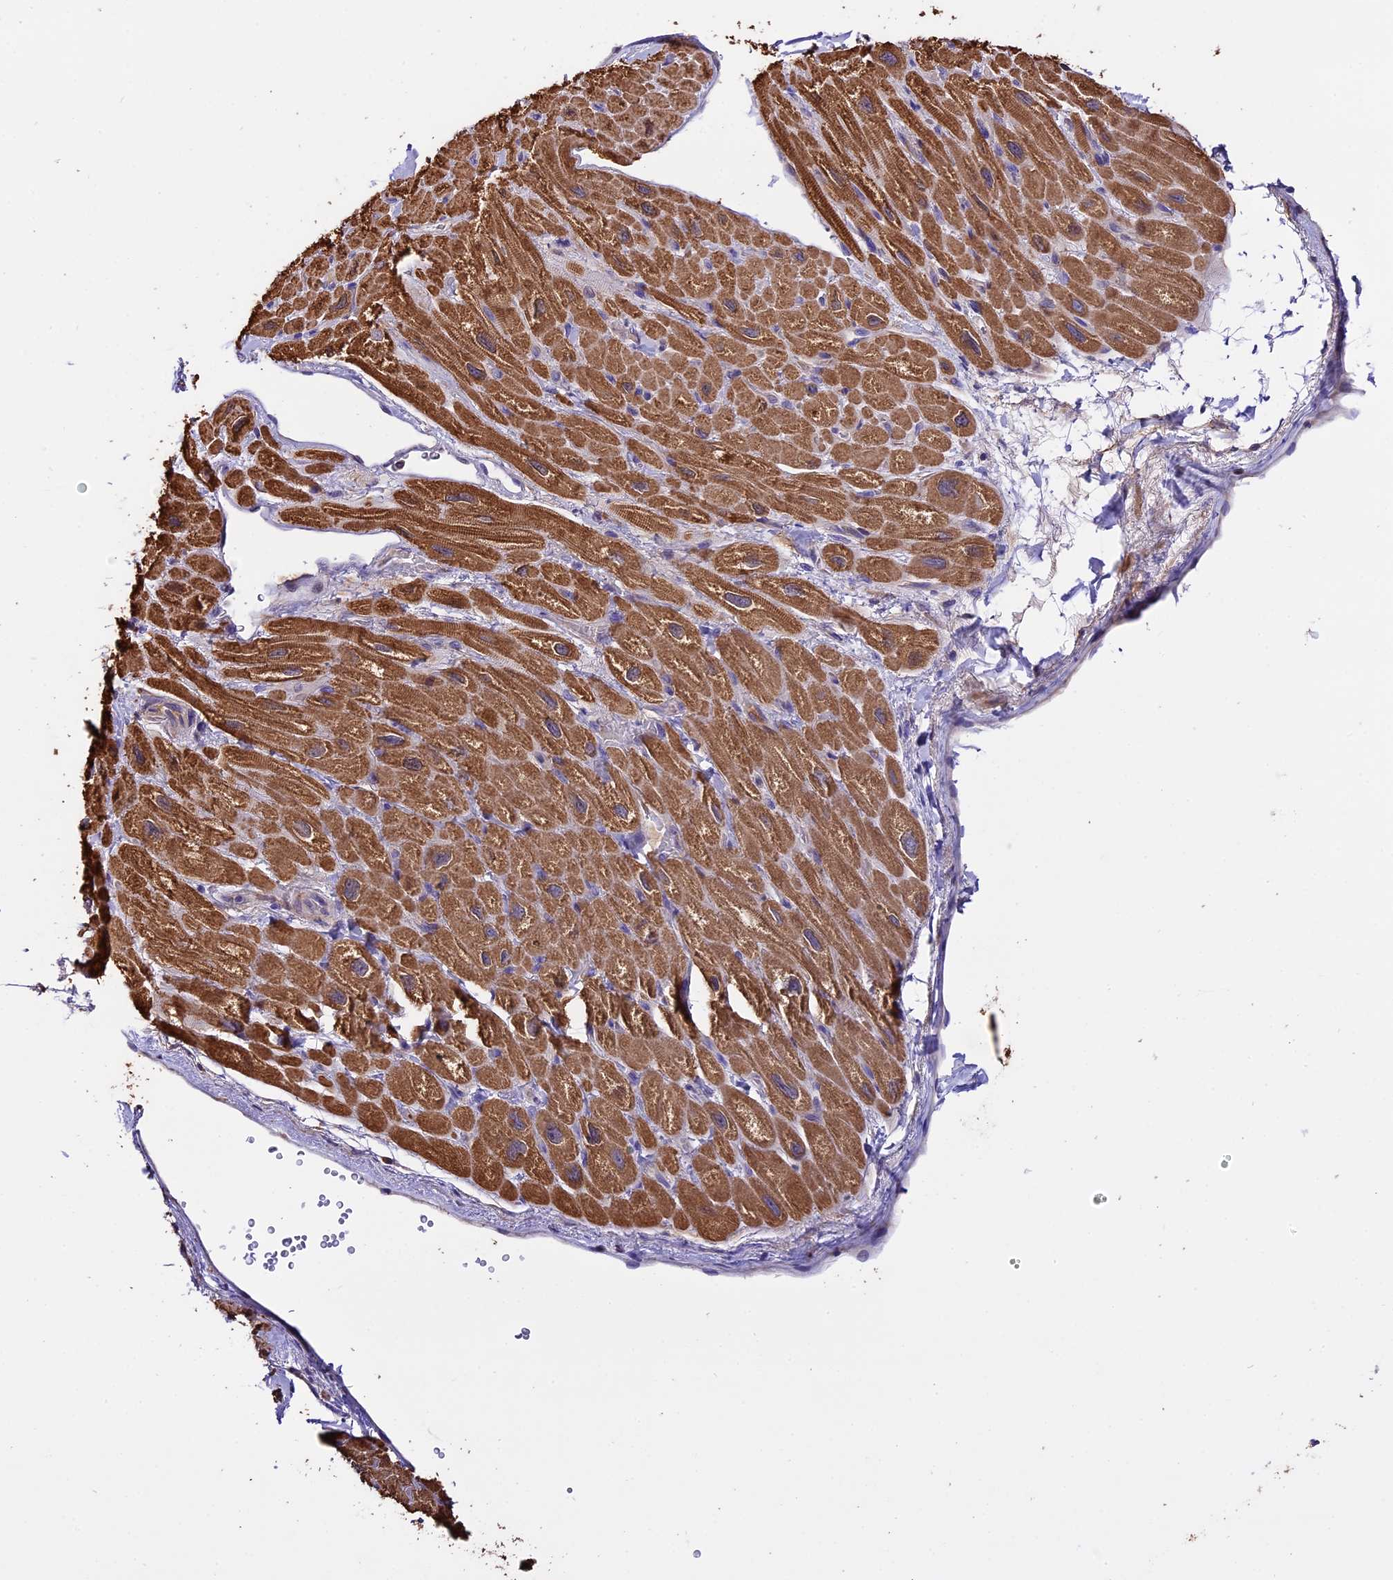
{"staining": {"intensity": "moderate", "quantity": ">75%", "location": "cytoplasmic/membranous,nuclear"}, "tissue": "heart muscle", "cell_type": "Cardiomyocytes", "image_type": "normal", "snomed": [{"axis": "morphology", "description": "Normal tissue, NOS"}, {"axis": "topography", "description": "Heart"}], "caption": "The histopathology image demonstrates staining of normal heart muscle, revealing moderate cytoplasmic/membranous,nuclear protein positivity (brown color) within cardiomyocytes. (brown staining indicates protein expression, while blue staining denotes nuclei).", "gene": "MAP3K7CL", "patient": {"sex": "male", "age": 65}}